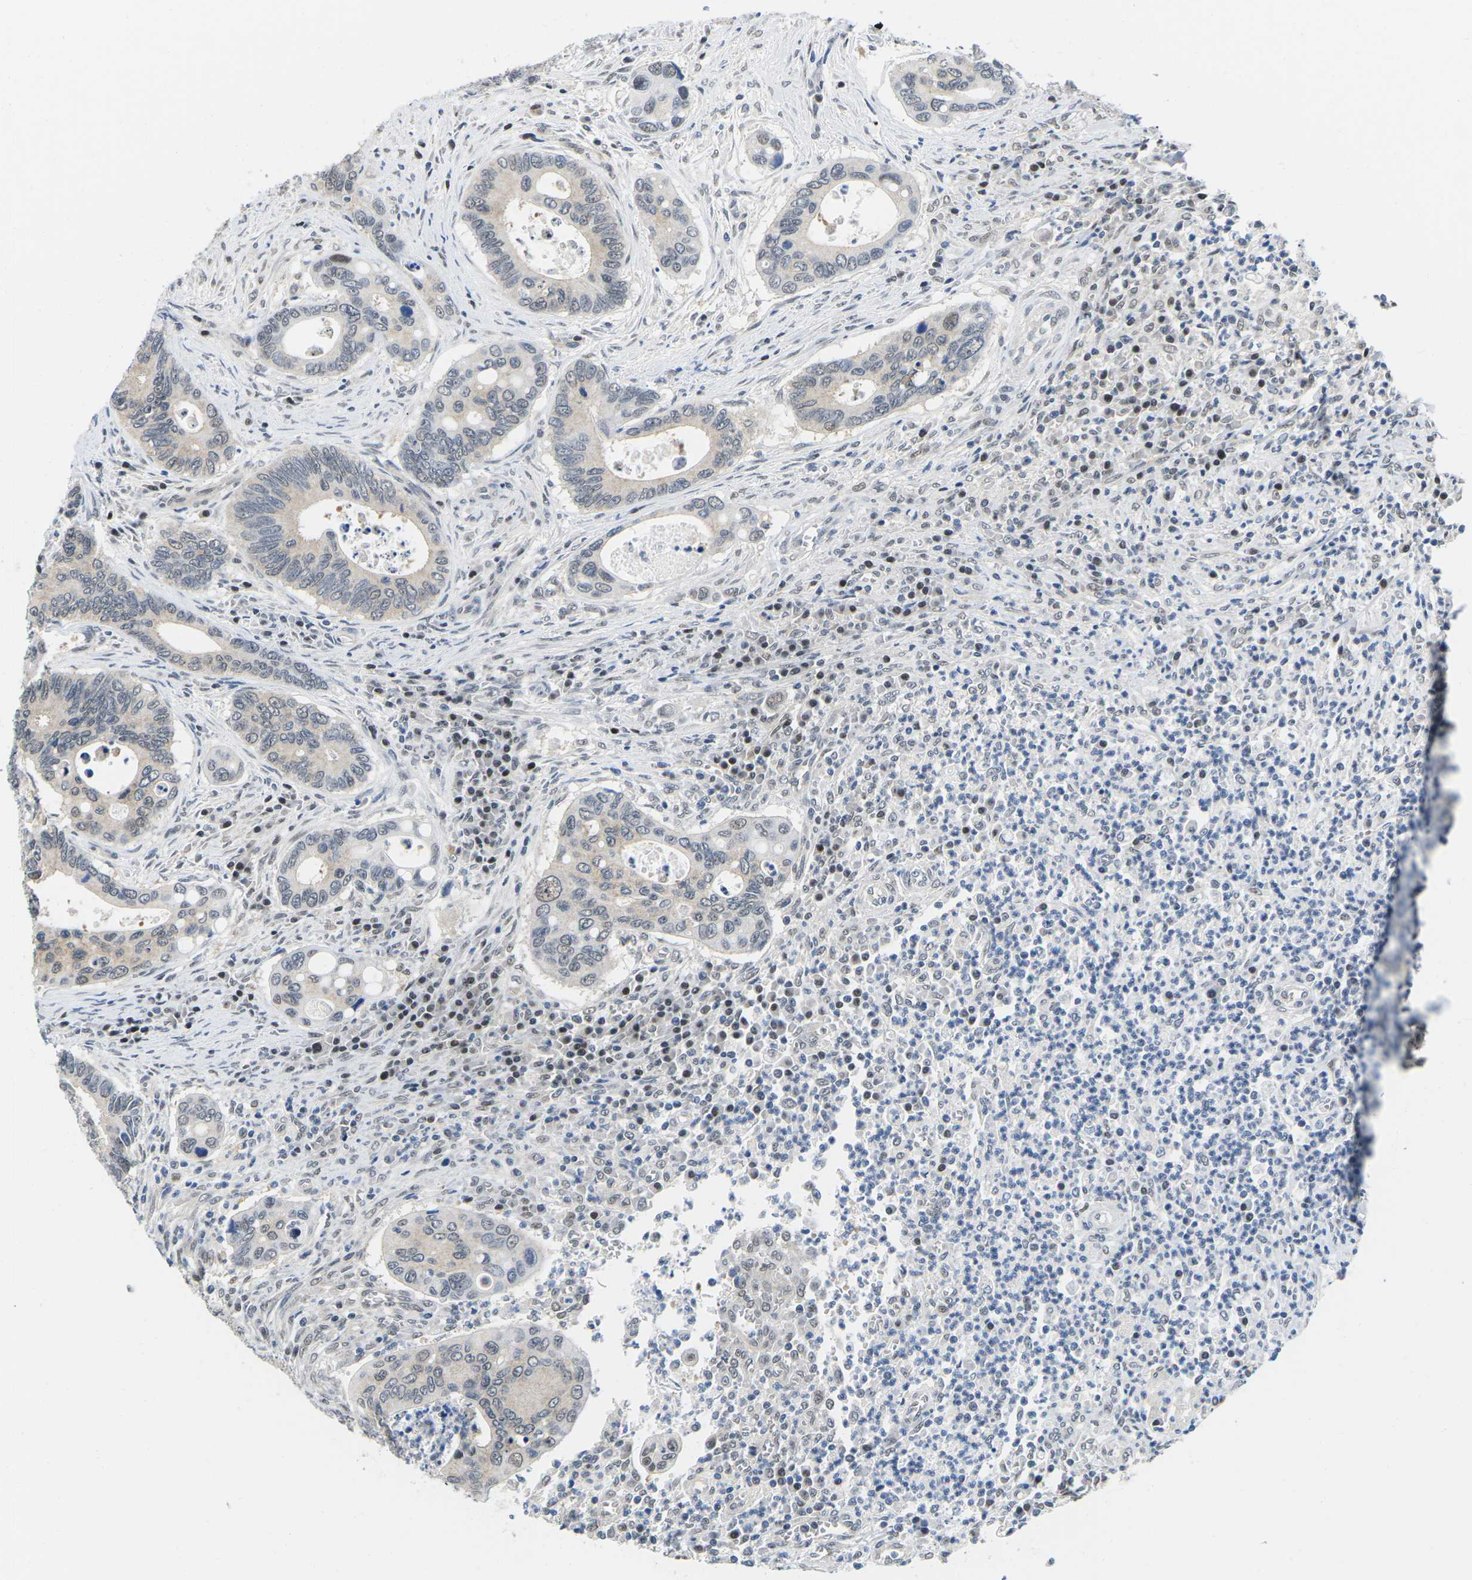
{"staining": {"intensity": "weak", "quantity": "<25%", "location": "nuclear"}, "tissue": "colorectal cancer", "cell_type": "Tumor cells", "image_type": "cancer", "snomed": [{"axis": "morphology", "description": "Inflammation, NOS"}, {"axis": "morphology", "description": "Adenocarcinoma, NOS"}, {"axis": "topography", "description": "Colon"}], "caption": "Human colorectal cancer stained for a protein using immunohistochemistry demonstrates no staining in tumor cells.", "gene": "UBA7", "patient": {"sex": "male", "age": 72}}